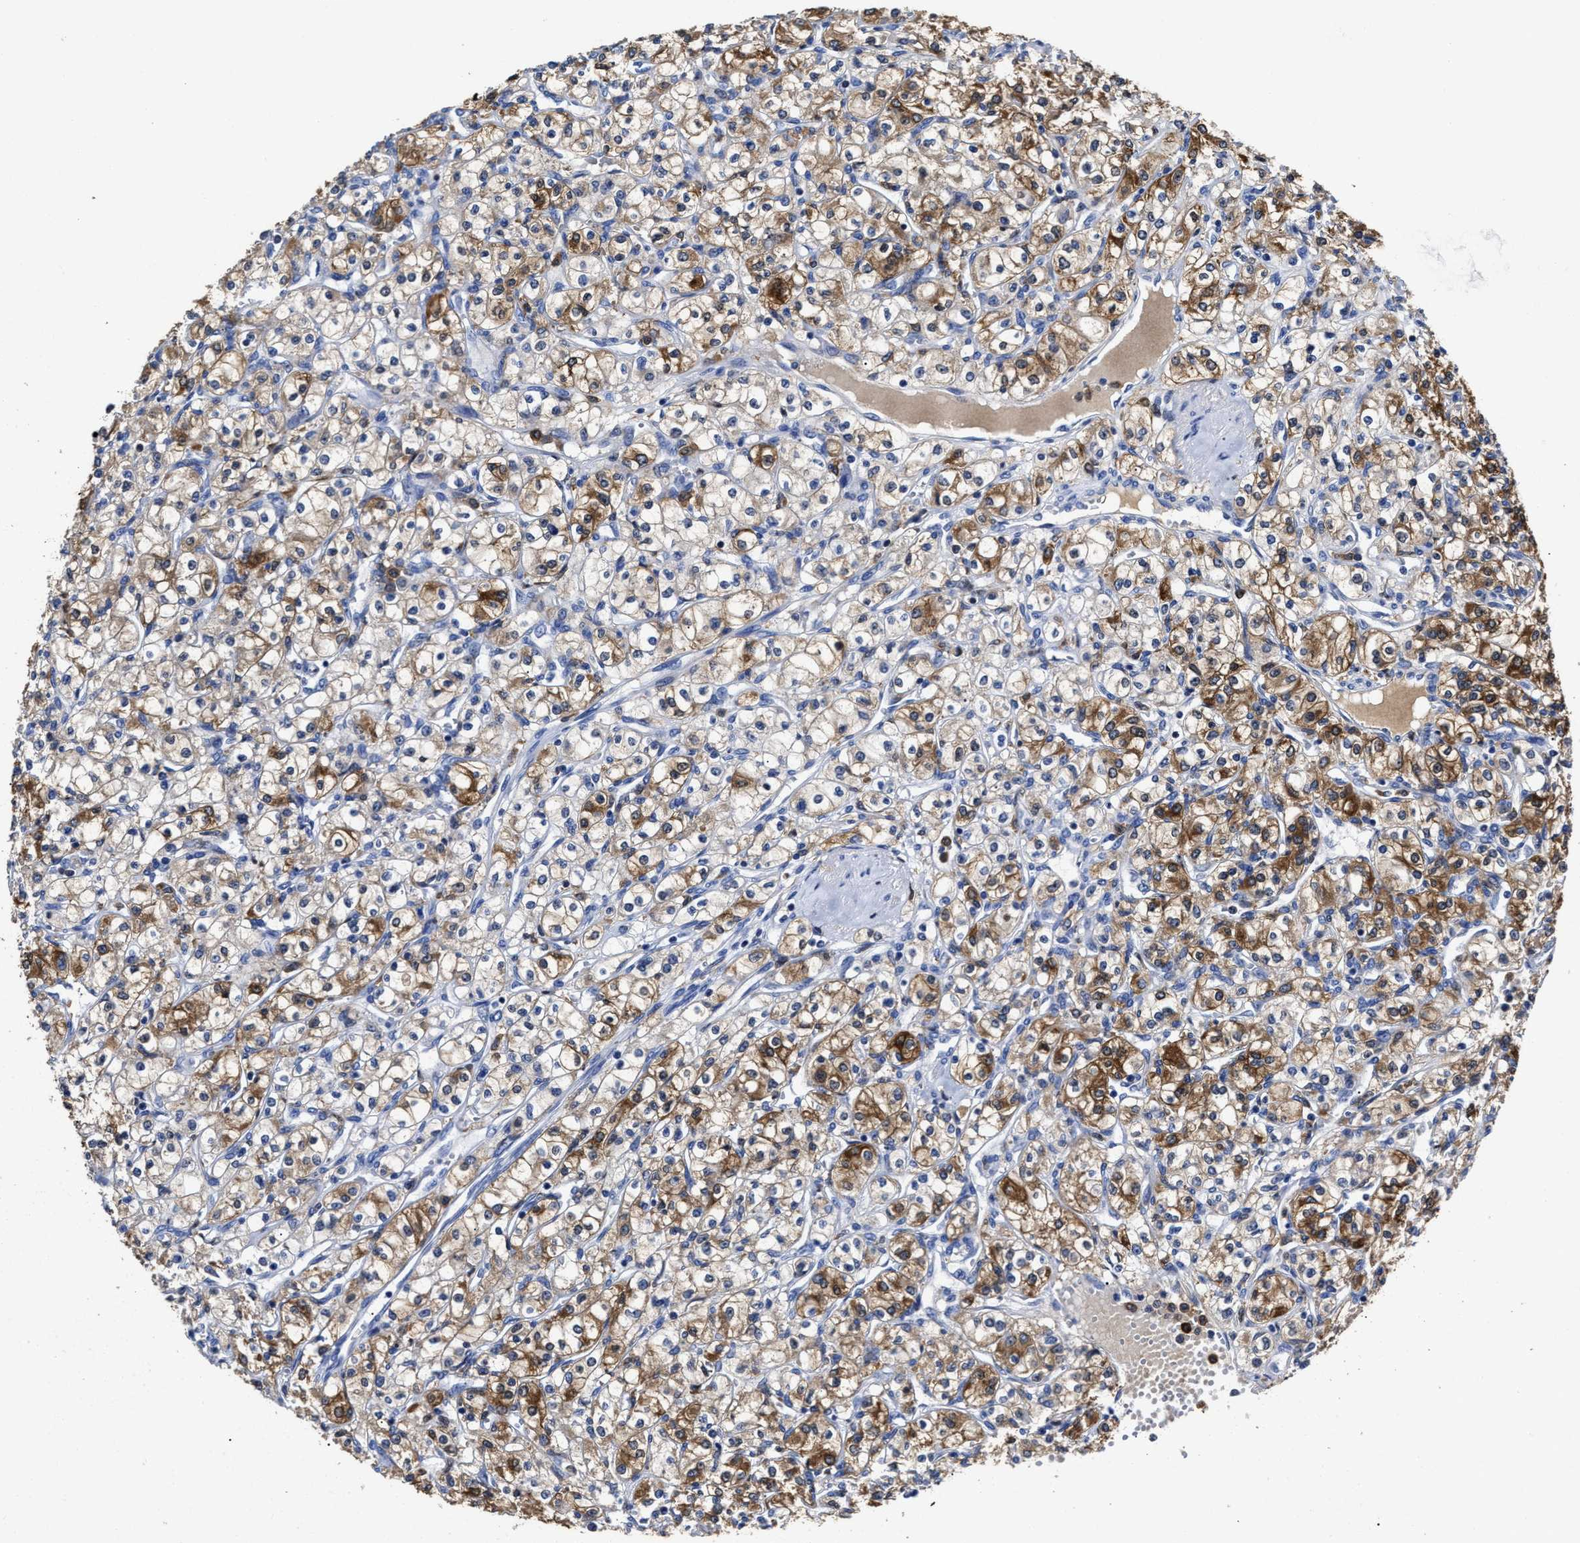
{"staining": {"intensity": "moderate", "quantity": ">75%", "location": "cytoplasmic/membranous"}, "tissue": "renal cancer", "cell_type": "Tumor cells", "image_type": "cancer", "snomed": [{"axis": "morphology", "description": "Adenocarcinoma, NOS"}, {"axis": "topography", "description": "Kidney"}], "caption": "This micrograph shows IHC staining of renal adenocarcinoma, with medium moderate cytoplasmic/membranous expression in about >75% of tumor cells.", "gene": "PRPF4B", "patient": {"sex": "male", "age": 77}}